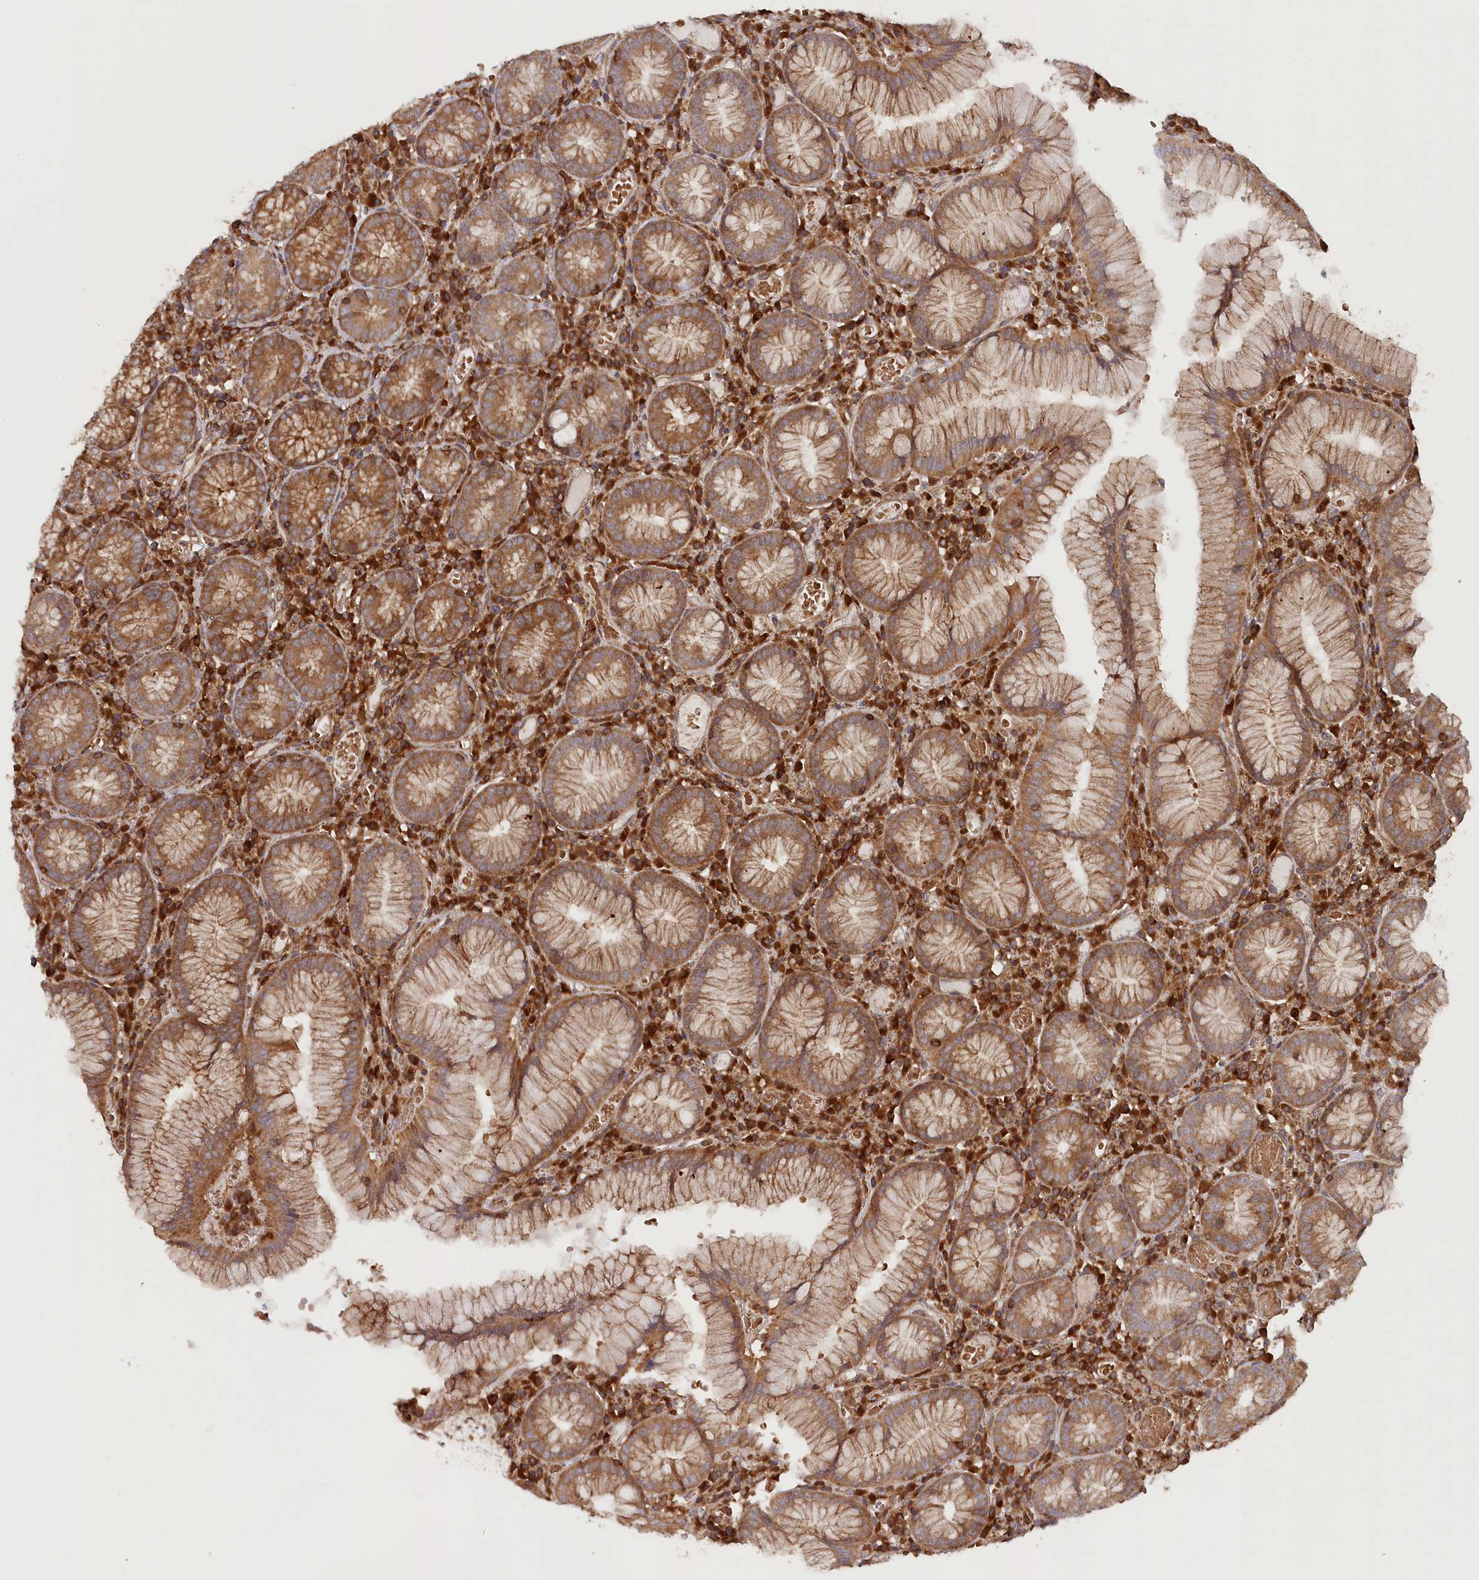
{"staining": {"intensity": "strong", "quantity": ">75%", "location": "cytoplasmic/membranous"}, "tissue": "stomach", "cell_type": "Glandular cells", "image_type": "normal", "snomed": [{"axis": "morphology", "description": "Normal tissue, NOS"}, {"axis": "topography", "description": "Stomach"}], "caption": "Immunohistochemical staining of benign stomach reveals strong cytoplasmic/membranous protein expression in approximately >75% of glandular cells.", "gene": "PAIP2", "patient": {"sex": "male", "age": 55}}